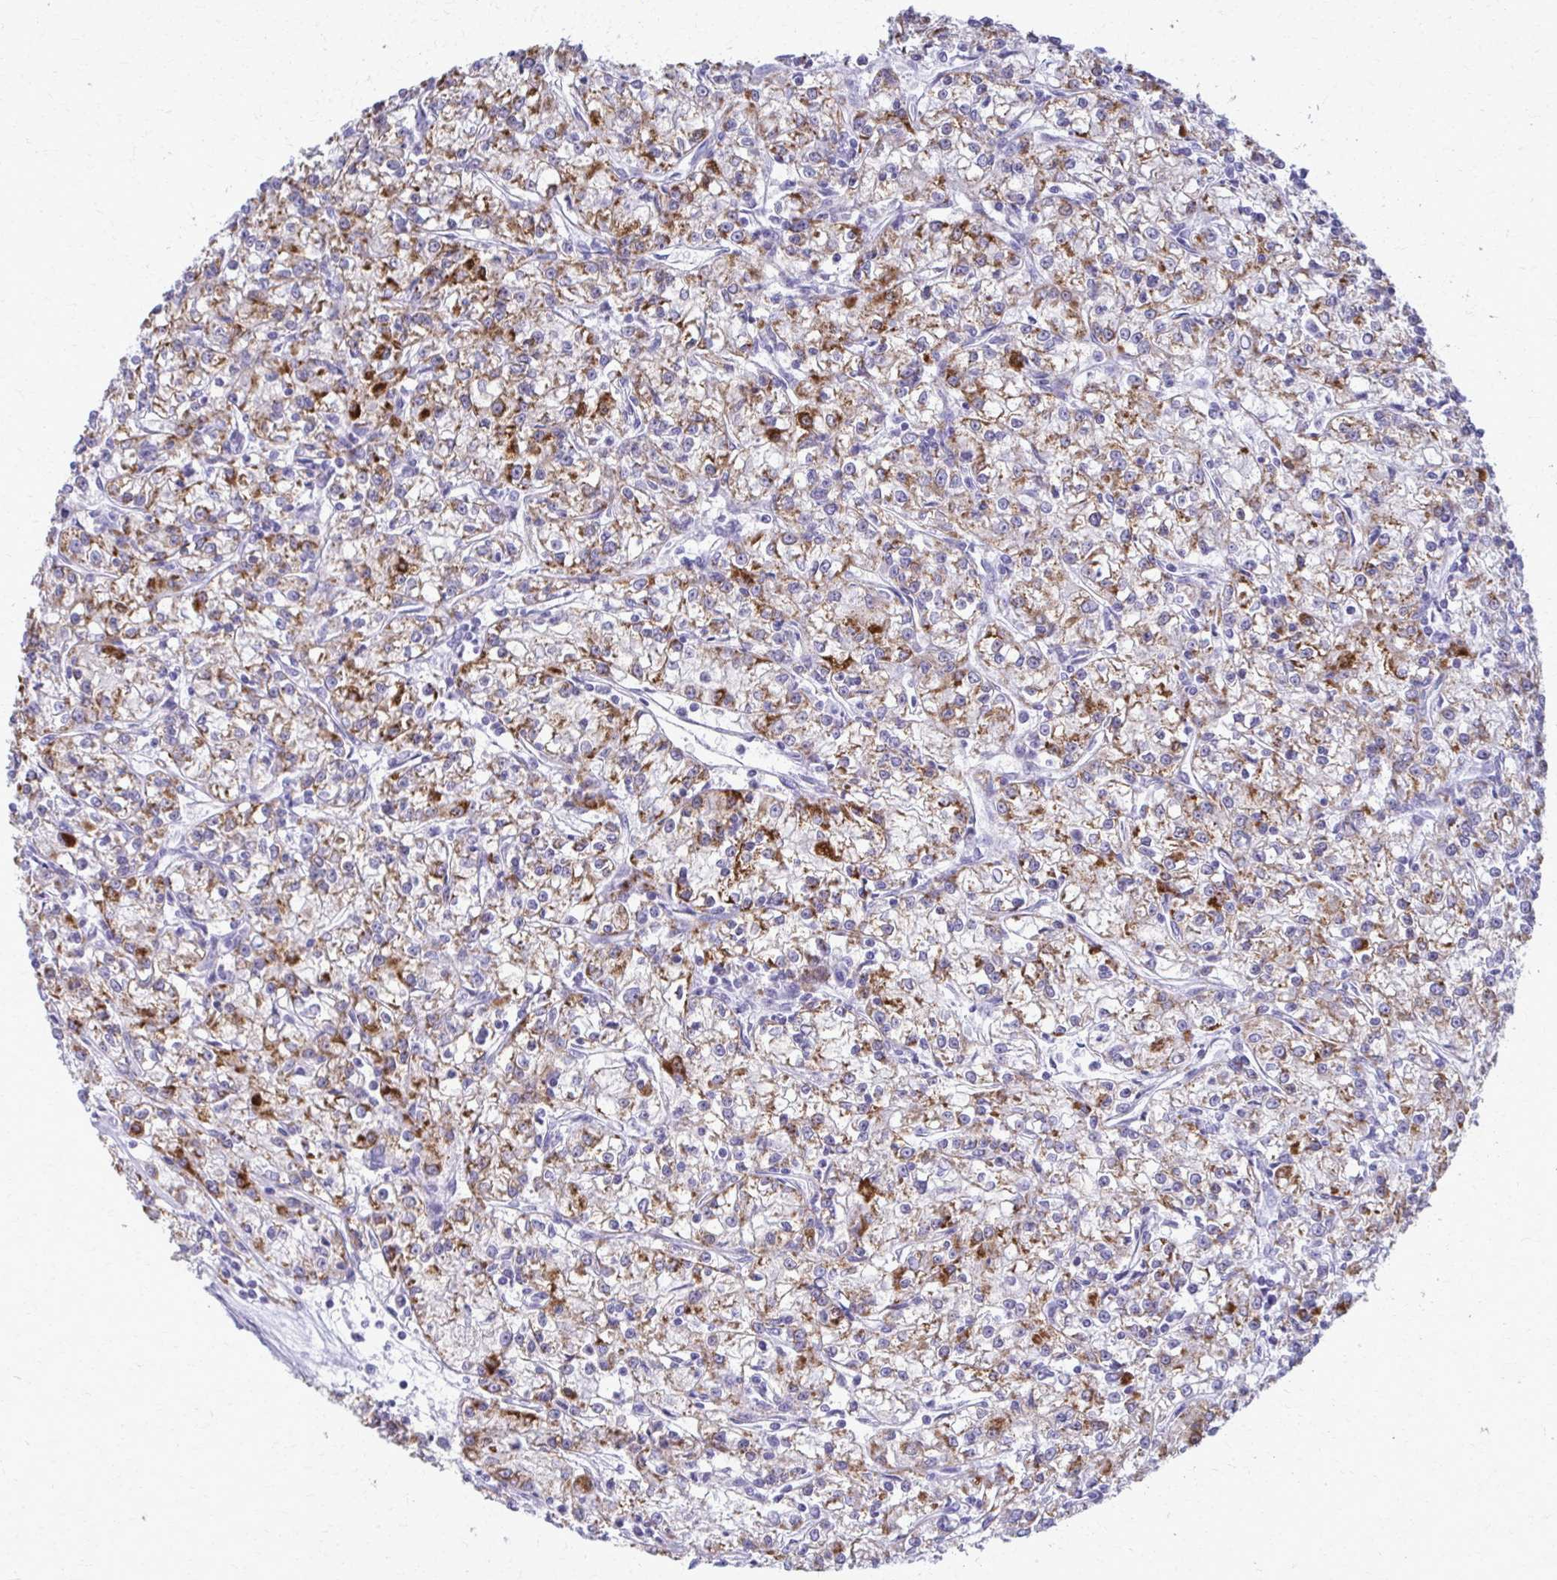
{"staining": {"intensity": "moderate", "quantity": ">75%", "location": "cytoplasmic/membranous"}, "tissue": "renal cancer", "cell_type": "Tumor cells", "image_type": "cancer", "snomed": [{"axis": "morphology", "description": "Adenocarcinoma, NOS"}, {"axis": "topography", "description": "Kidney"}], "caption": "Adenocarcinoma (renal) stained for a protein demonstrates moderate cytoplasmic/membranous positivity in tumor cells.", "gene": "ACSM2B", "patient": {"sex": "female", "age": 59}}